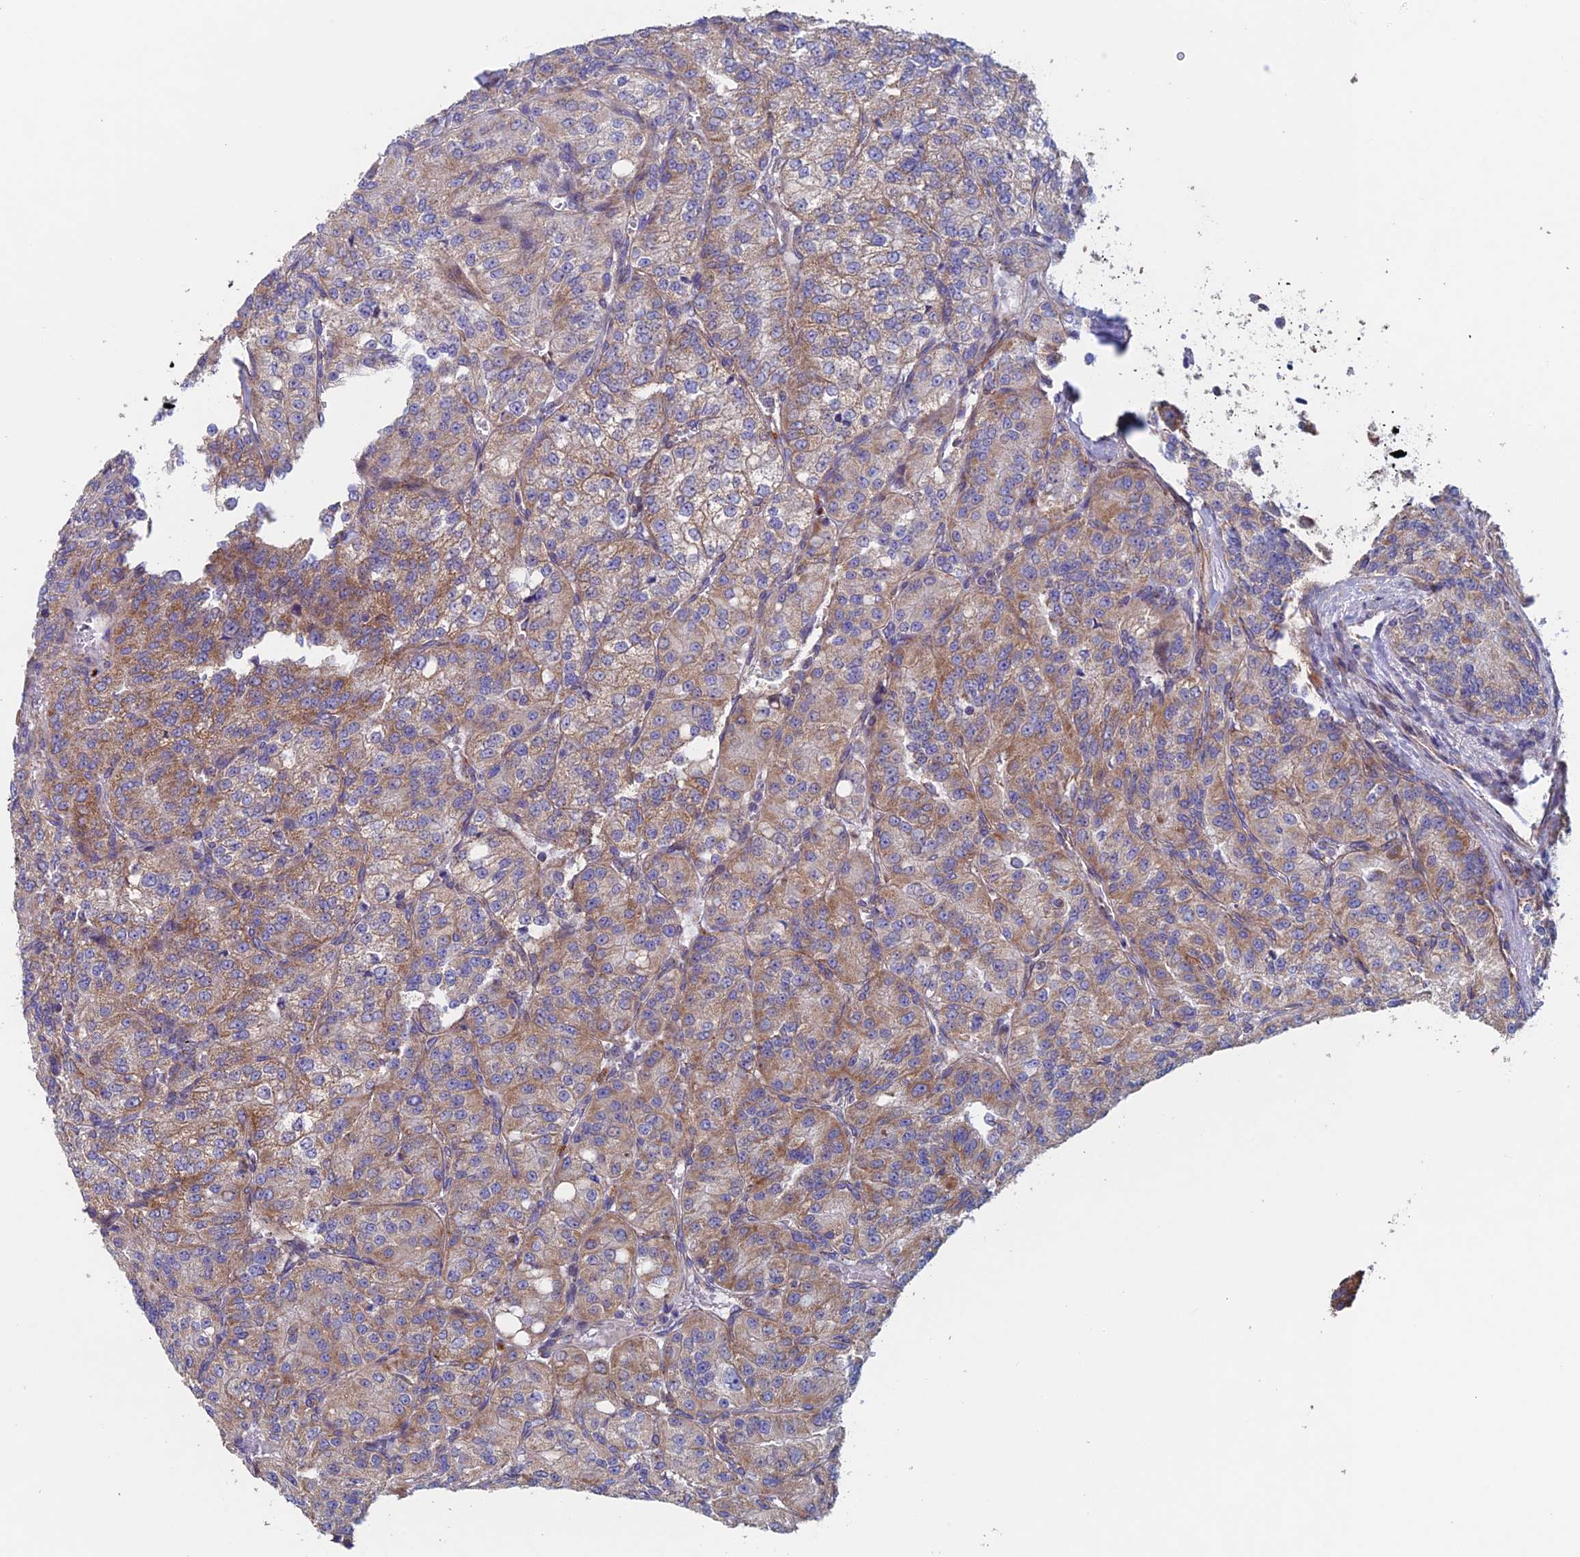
{"staining": {"intensity": "moderate", "quantity": ">75%", "location": "cytoplasmic/membranous"}, "tissue": "renal cancer", "cell_type": "Tumor cells", "image_type": "cancer", "snomed": [{"axis": "morphology", "description": "Adenocarcinoma, NOS"}, {"axis": "topography", "description": "Kidney"}], "caption": "The micrograph demonstrates a brown stain indicating the presence of a protein in the cytoplasmic/membranous of tumor cells in adenocarcinoma (renal). (DAB IHC, brown staining for protein, blue staining for nuclei).", "gene": "MRPL1", "patient": {"sex": "female", "age": 63}}